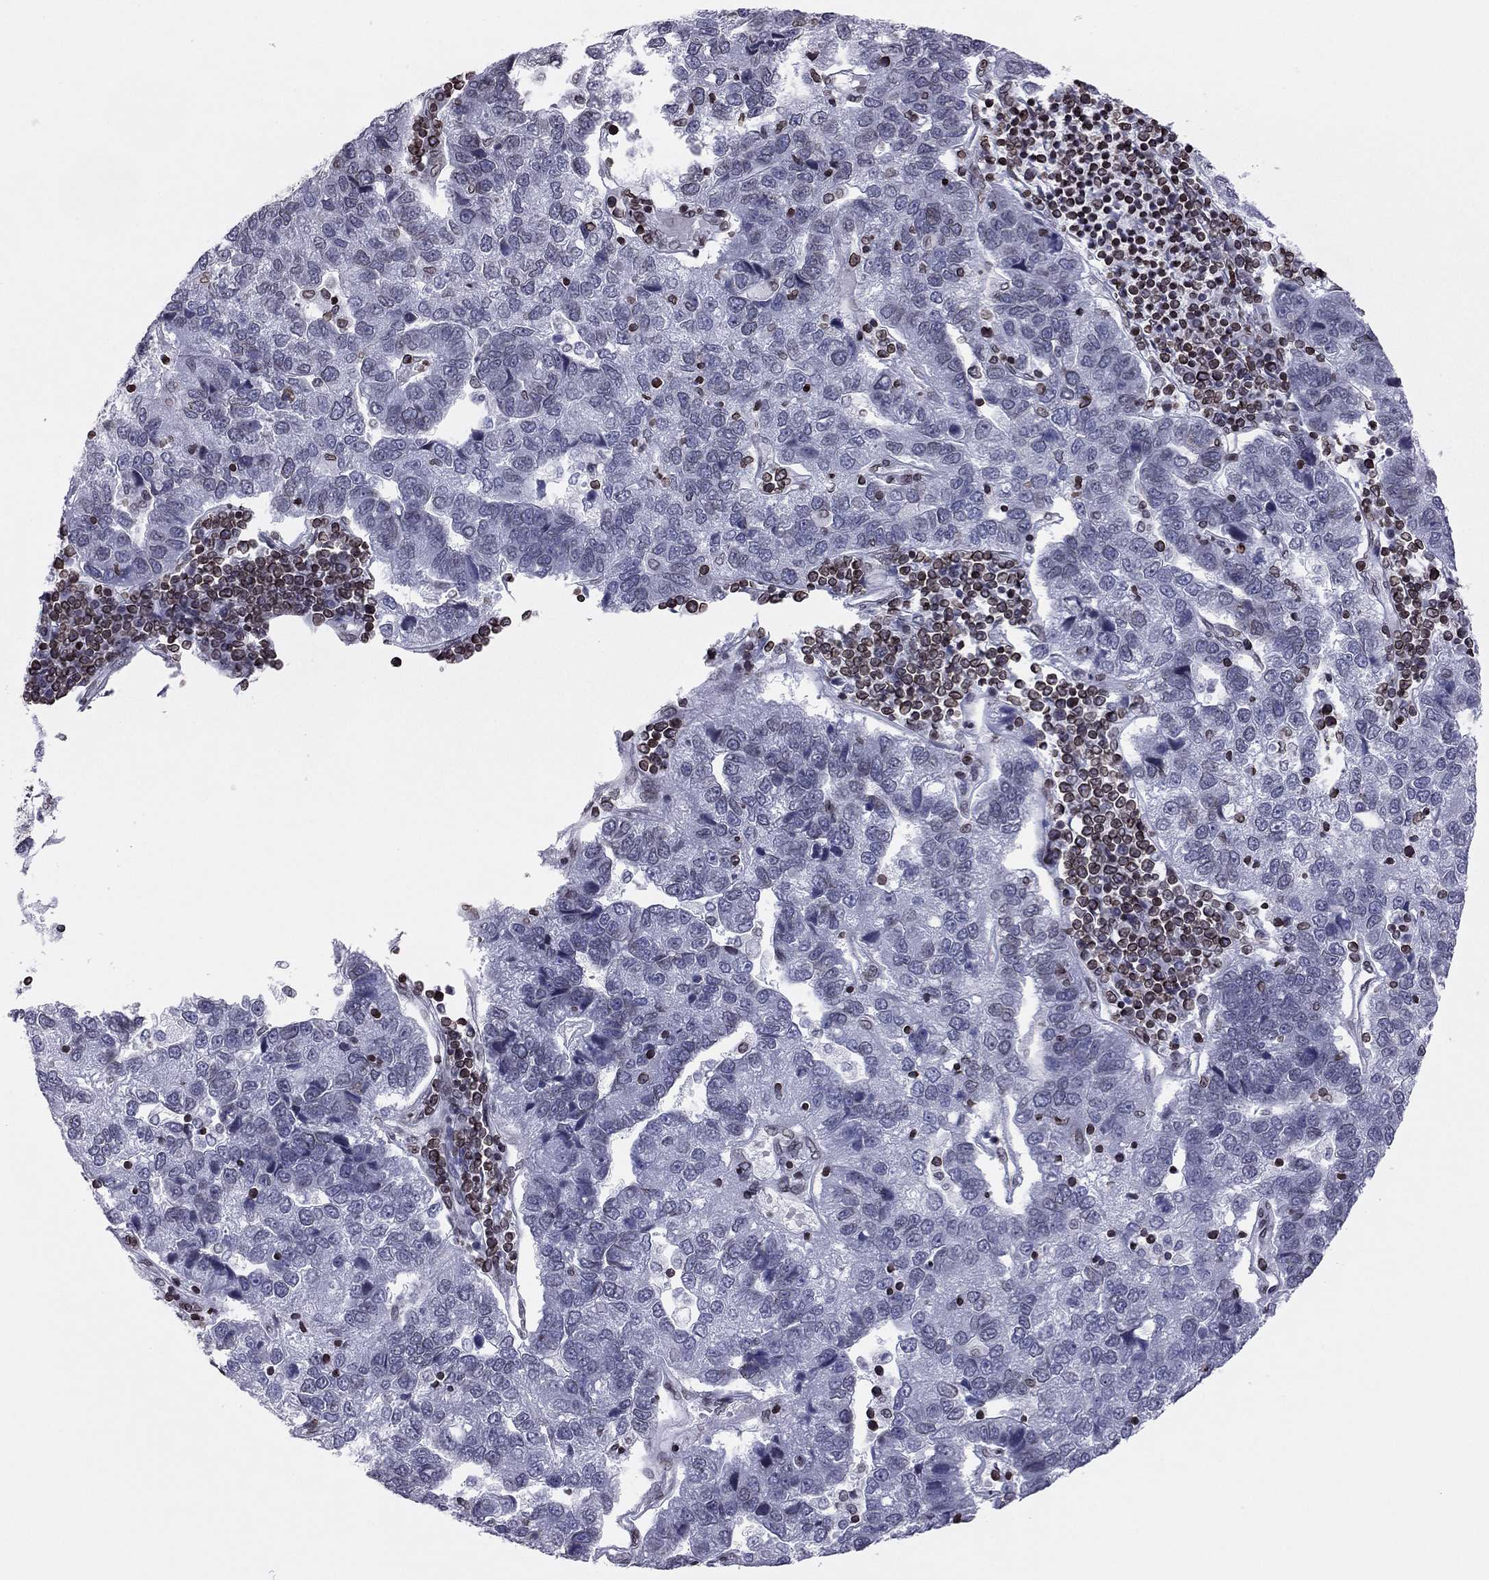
{"staining": {"intensity": "negative", "quantity": "none", "location": "none"}, "tissue": "pancreatic cancer", "cell_type": "Tumor cells", "image_type": "cancer", "snomed": [{"axis": "morphology", "description": "Adenocarcinoma, NOS"}, {"axis": "topography", "description": "Pancreas"}], "caption": "Tumor cells are negative for protein expression in human pancreatic adenocarcinoma.", "gene": "ESPL1", "patient": {"sex": "female", "age": 61}}